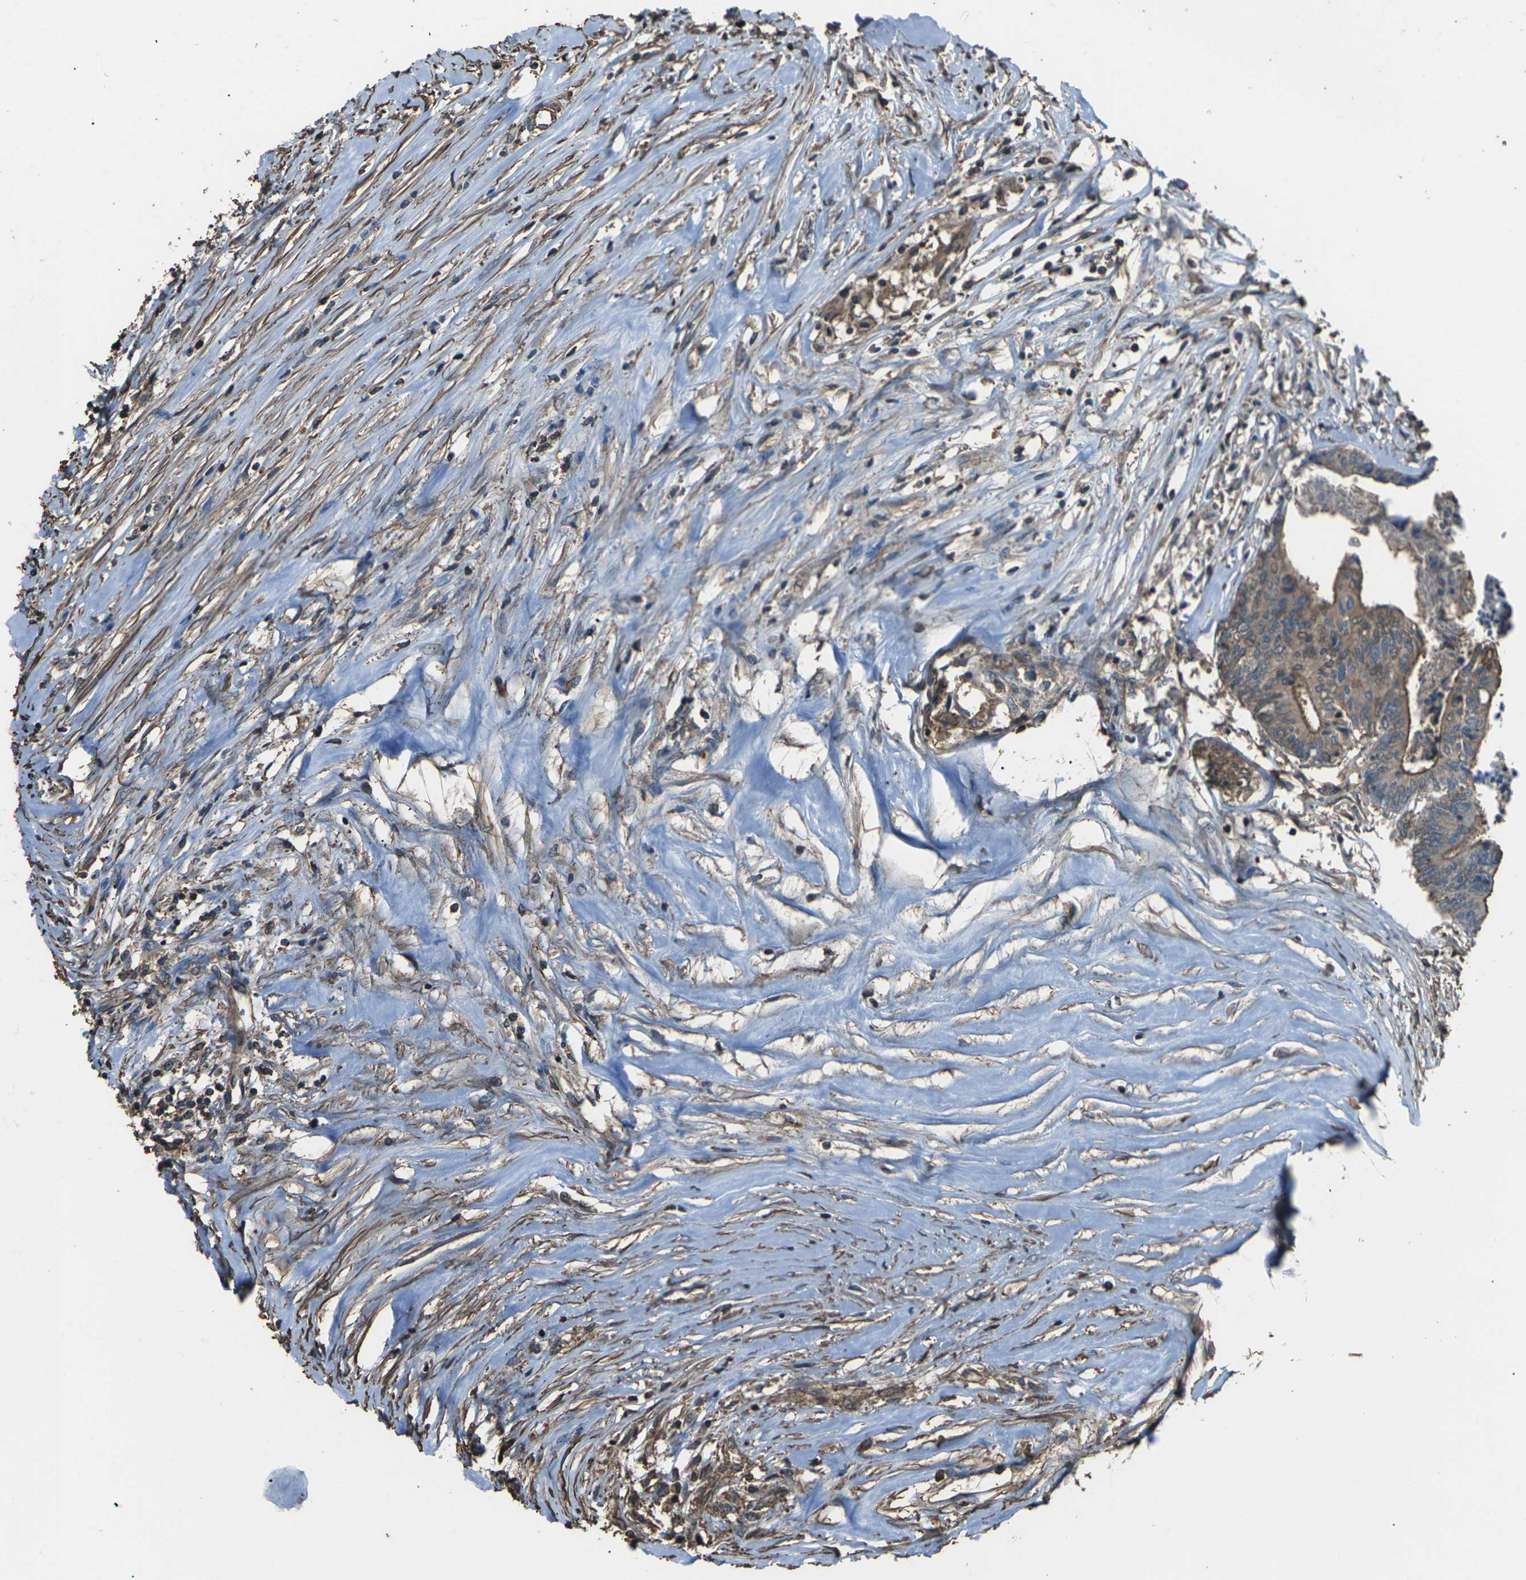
{"staining": {"intensity": "strong", "quantity": "25%-75%", "location": "cytoplasmic/membranous"}, "tissue": "colorectal cancer", "cell_type": "Tumor cells", "image_type": "cancer", "snomed": [{"axis": "morphology", "description": "Adenocarcinoma, NOS"}, {"axis": "topography", "description": "Rectum"}], "caption": "High-magnification brightfield microscopy of colorectal cancer stained with DAB (3,3'-diaminobenzidine) (brown) and counterstained with hematoxylin (blue). tumor cells exhibit strong cytoplasmic/membranous expression is appreciated in about25%-75% of cells.", "gene": "DHPS", "patient": {"sex": "male", "age": 63}}